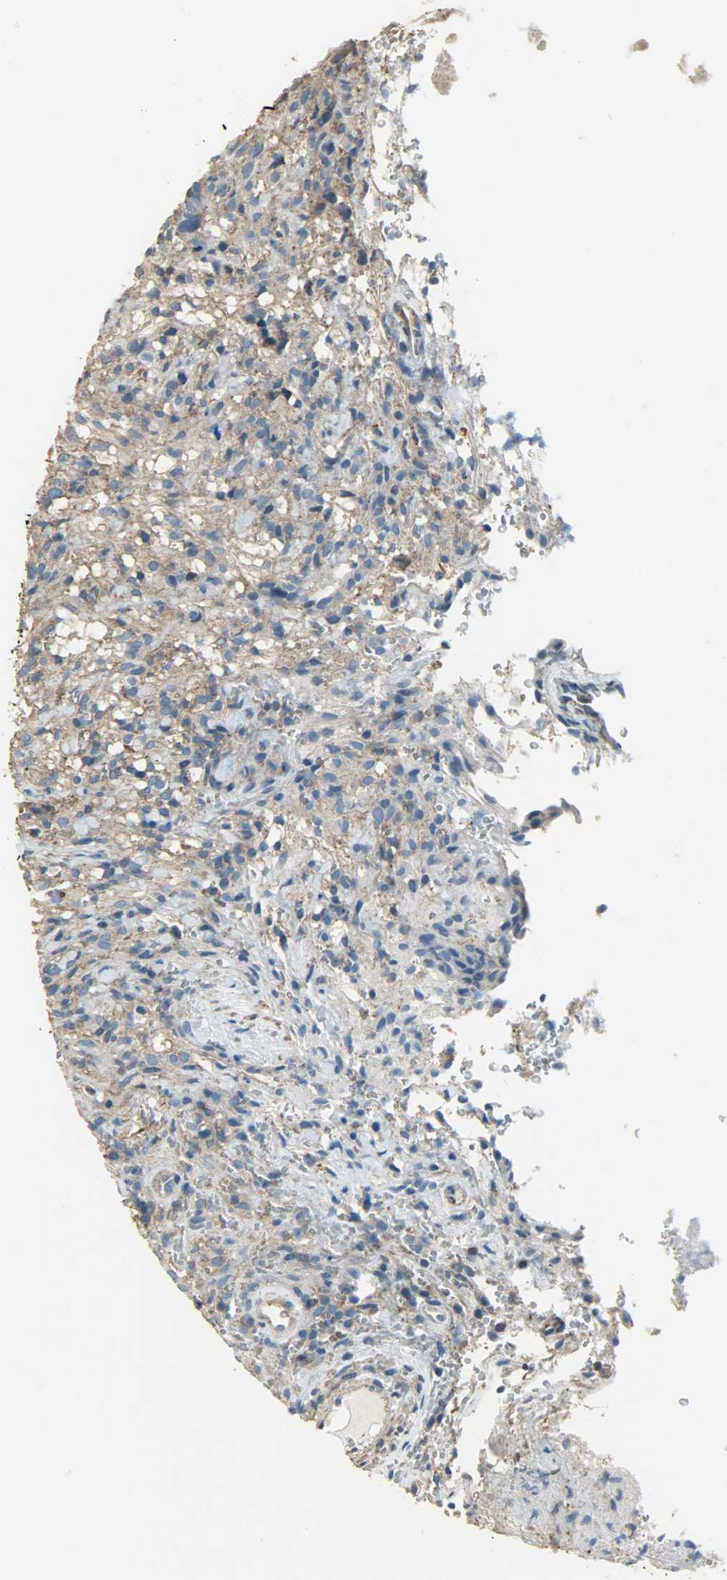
{"staining": {"intensity": "weak", "quantity": ">75%", "location": "cytoplasmic/membranous"}, "tissue": "glioma", "cell_type": "Tumor cells", "image_type": "cancer", "snomed": [{"axis": "morphology", "description": "Normal tissue, NOS"}, {"axis": "morphology", "description": "Glioma, malignant, High grade"}, {"axis": "topography", "description": "Cerebral cortex"}], "caption": "A brown stain labels weak cytoplasmic/membranous expression of a protein in human glioma tumor cells.", "gene": "DNAJA4", "patient": {"sex": "male", "age": 75}}